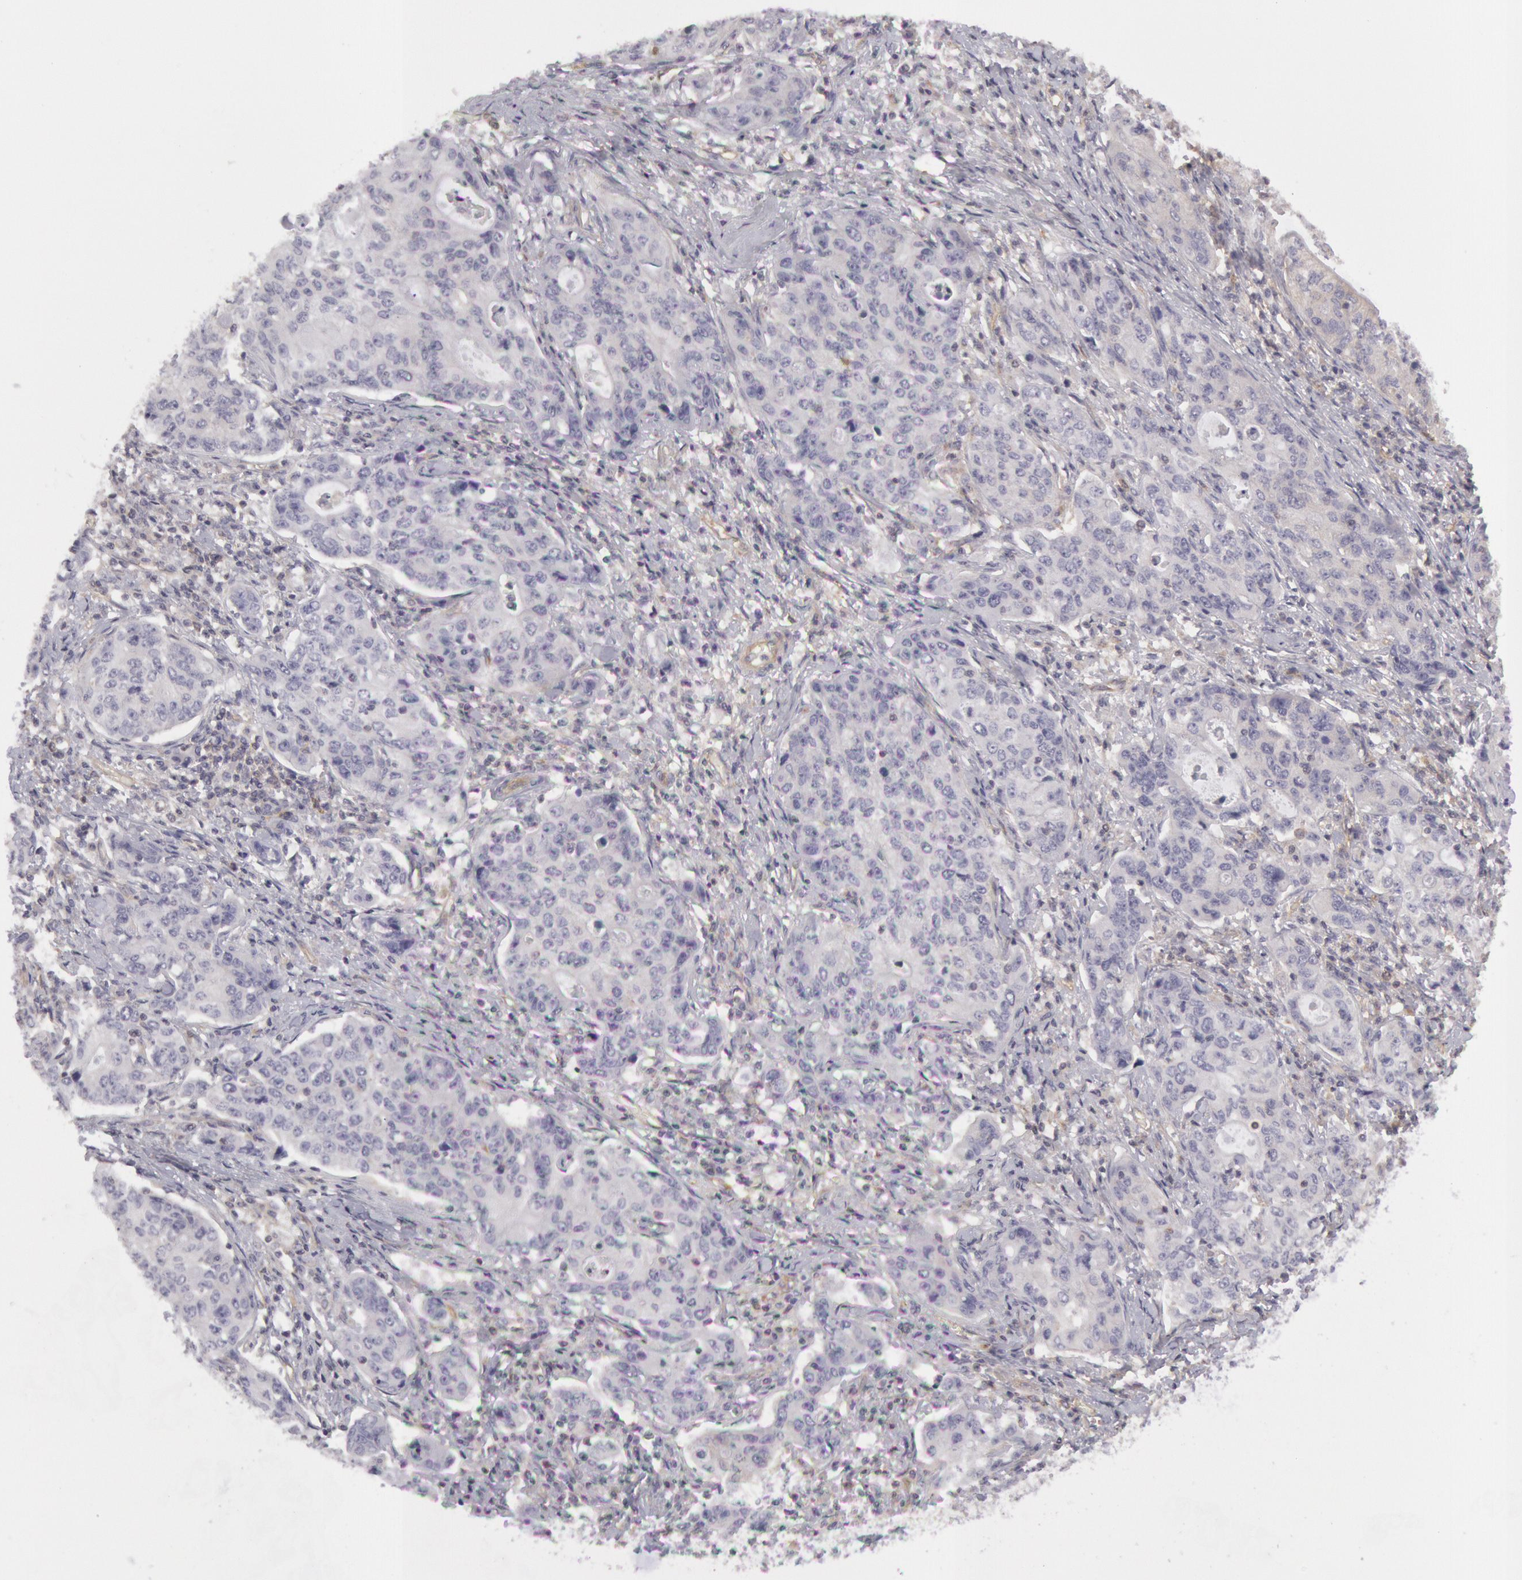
{"staining": {"intensity": "negative", "quantity": "none", "location": "none"}, "tissue": "stomach cancer", "cell_type": "Tumor cells", "image_type": "cancer", "snomed": [{"axis": "morphology", "description": "Adenocarcinoma, NOS"}, {"axis": "topography", "description": "Esophagus"}, {"axis": "topography", "description": "Stomach"}], "caption": "An immunohistochemistry (IHC) image of stomach adenocarcinoma is shown. There is no staining in tumor cells of stomach adenocarcinoma. (Stains: DAB (3,3'-diaminobenzidine) IHC with hematoxylin counter stain, Microscopy: brightfield microscopy at high magnification).", "gene": "IKBKB", "patient": {"sex": "male", "age": 74}}